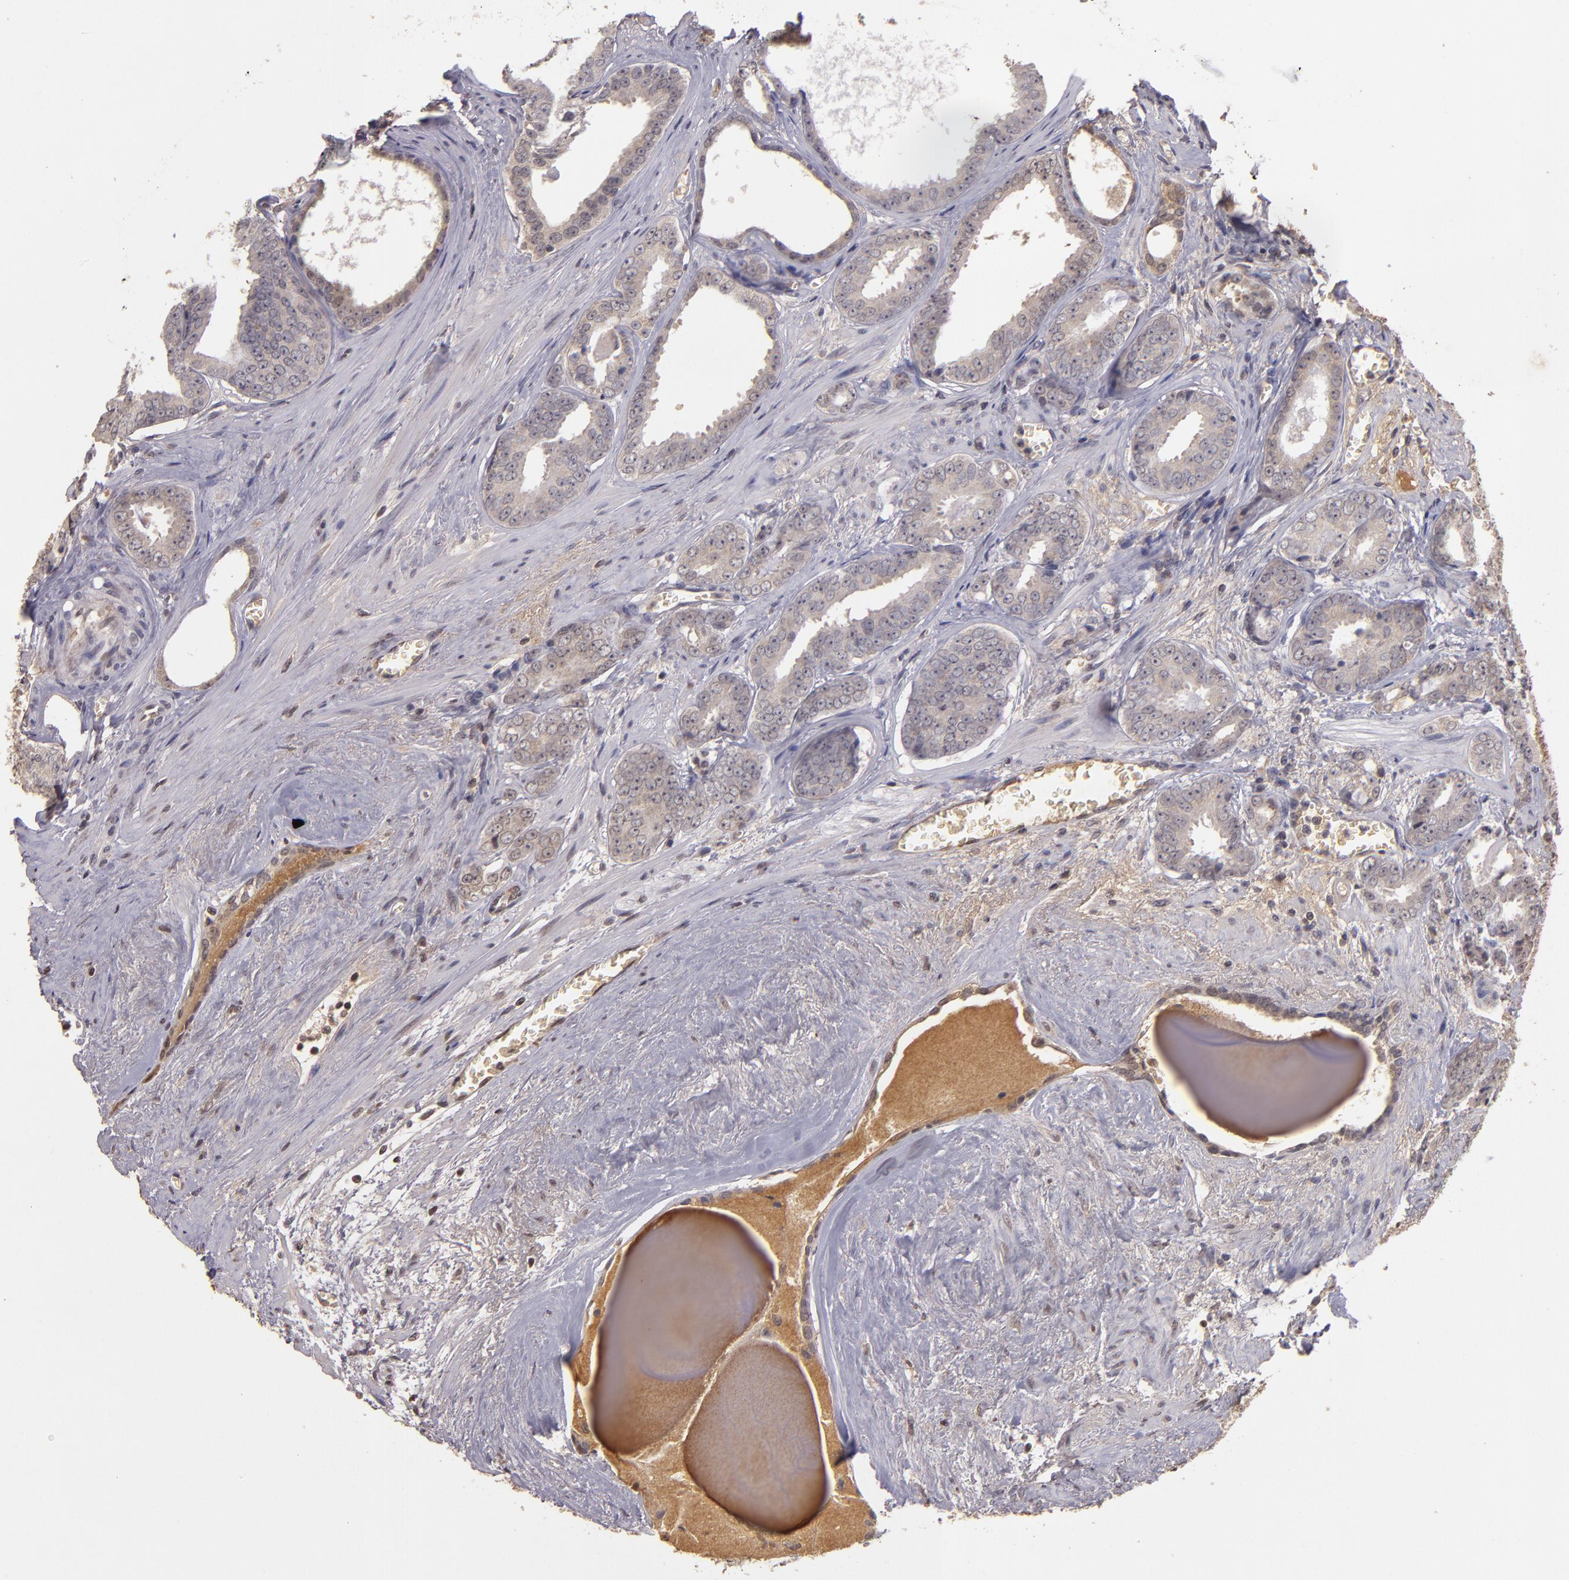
{"staining": {"intensity": "weak", "quantity": ">75%", "location": "cytoplasmic/membranous"}, "tissue": "prostate cancer", "cell_type": "Tumor cells", "image_type": "cancer", "snomed": [{"axis": "morphology", "description": "Adenocarcinoma, Medium grade"}, {"axis": "topography", "description": "Prostate"}], "caption": "The histopathology image displays staining of prostate cancer (medium-grade adenocarcinoma), revealing weak cytoplasmic/membranous protein expression (brown color) within tumor cells. (DAB IHC with brightfield microscopy, high magnification).", "gene": "SERPINC1", "patient": {"sex": "male", "age": 79}}